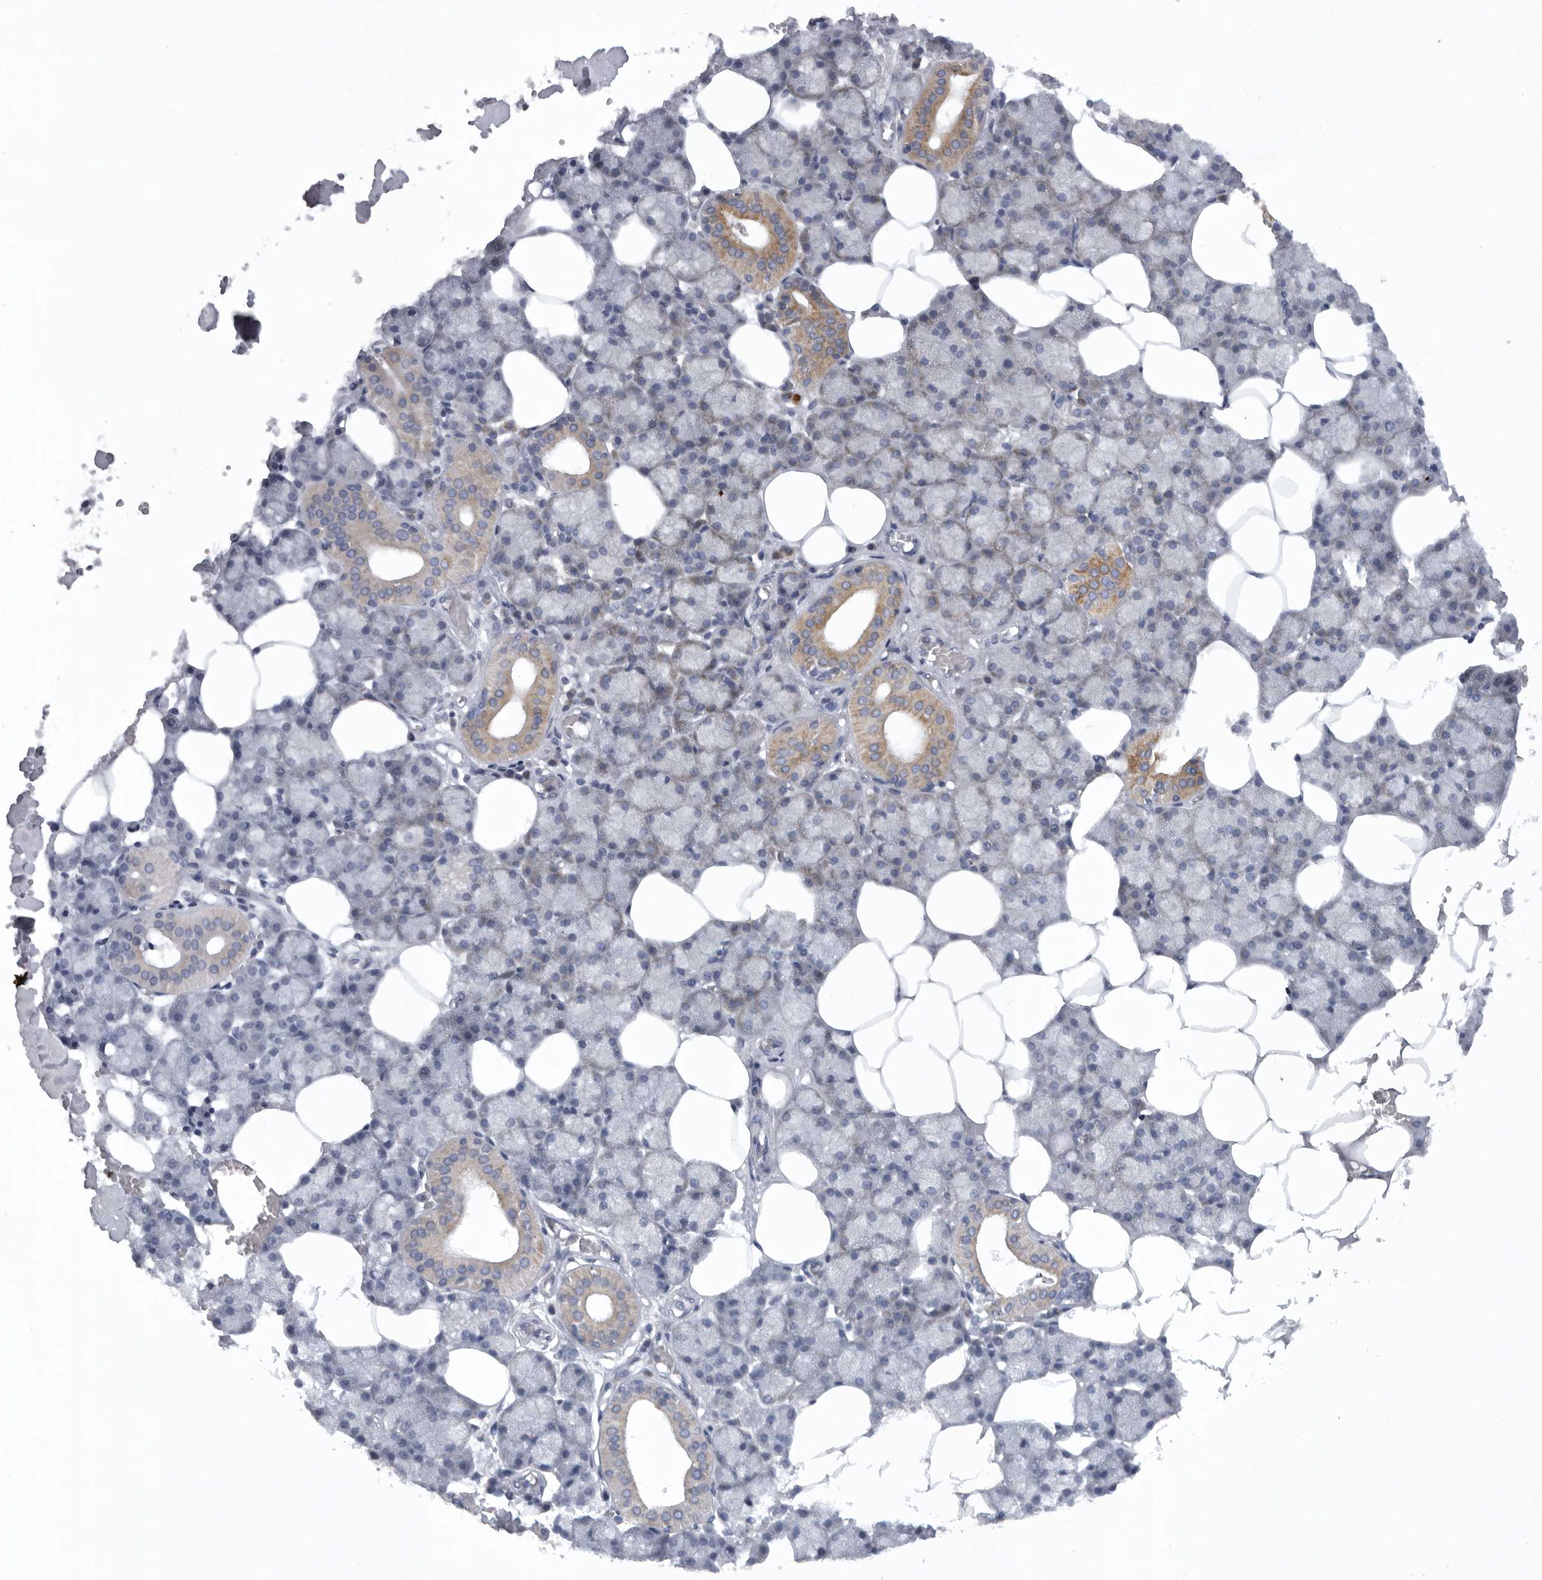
{"staining": {"intensity": "moderate", "quantity": "<25%", "location": "cytoplasmic/membranous"}, "tissue": "salivary gland", "cell_type": "Glandular cells", "image_type": "normal", "snomed": [{"axis": "morphology", "description": "Normal tissue, NOS"}, {"axis": "topography", "description": "Salivary gland"}], "caption": "Salivary gland was stained to show a protein in brown. There is low levels of moderate cytoplasmic/membranous expression in about <25% of glandular cells. (DAB IHC with brightfield microscopy, high magnification).", "gene": "USP24", "patient": {"sex": "male", "age": 62}}